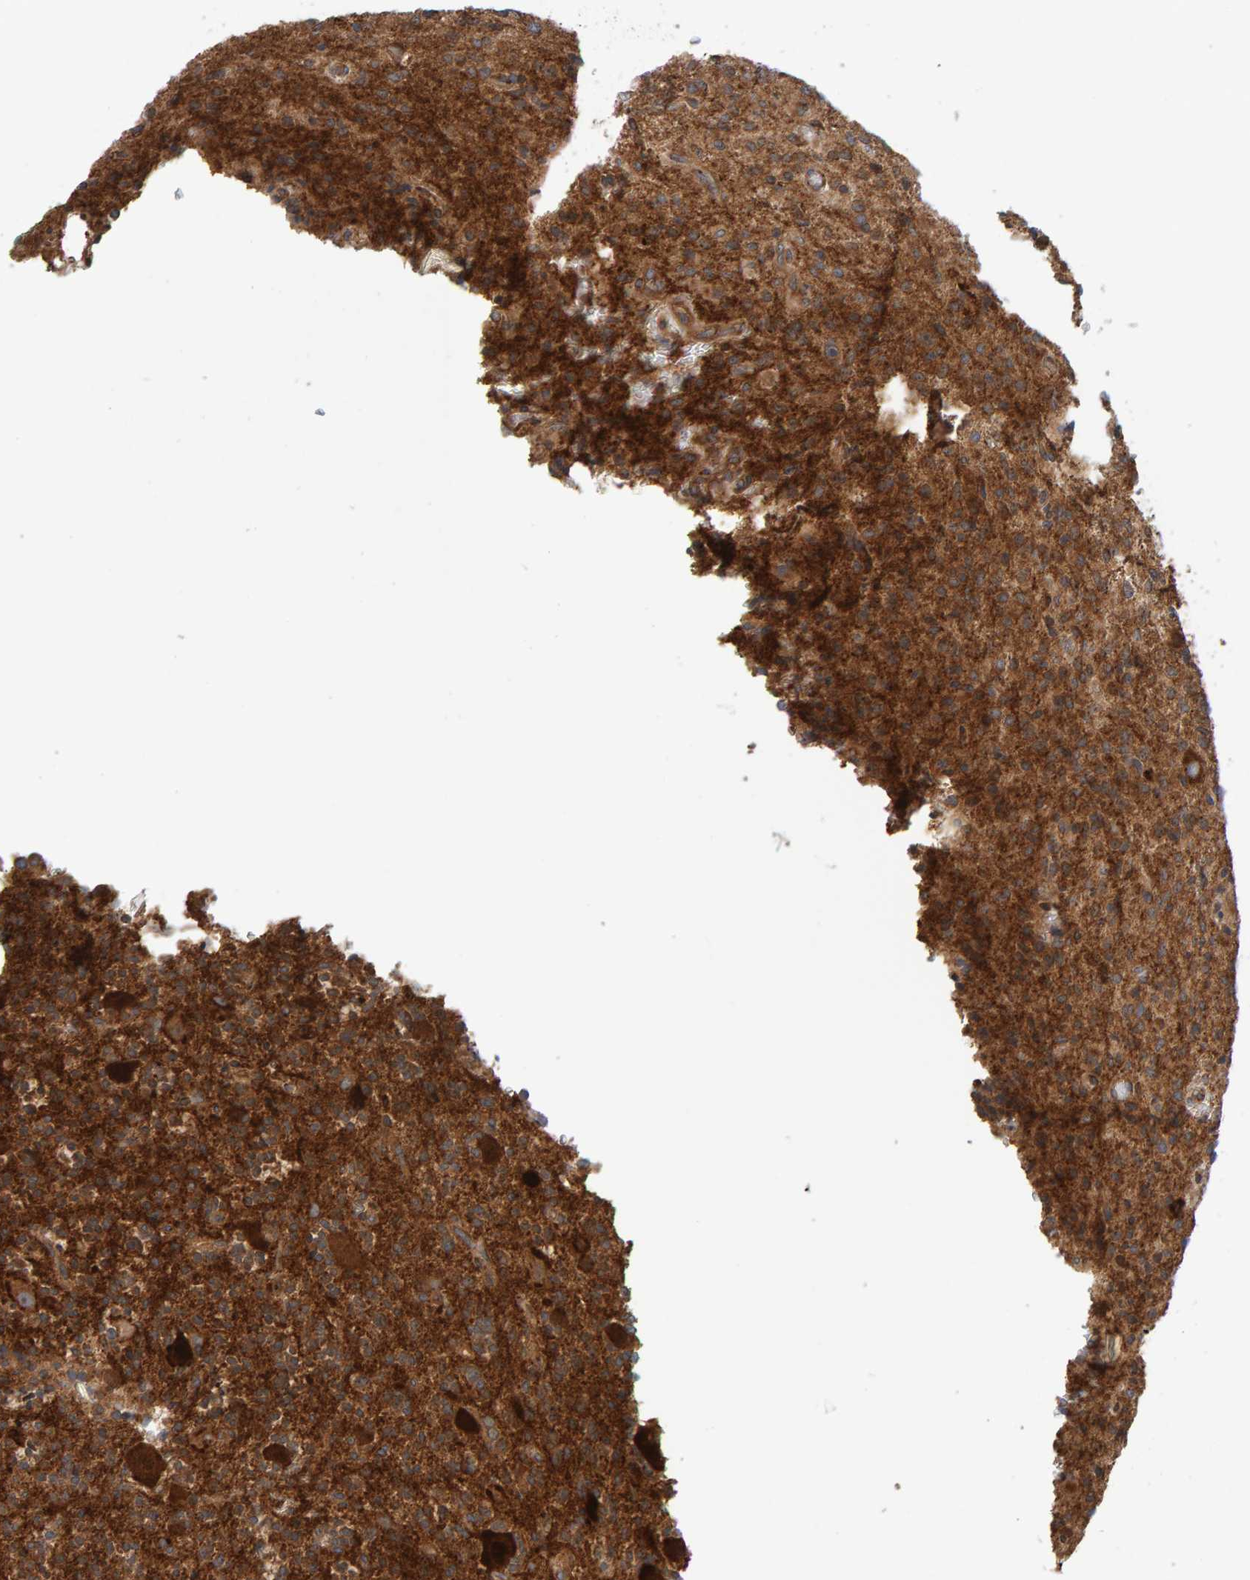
{"staining": {"intensity": "strong", "quantity": ">75%", "location": "cytoplasmic/membranous"}, "tissue": "glioma", "cell_type": "Tumor cells", "image_type": "cancer", "snomed": [{"axis": "morphology", "description": "Glioma, malignant, High grade"}, {"axis": "topography", "description": "Brain"}], "caption": "Glioma tissue demonstrates strong cytoplasmic/membranous expression in about >75% of tumor cells, visualized by immunohistochemistry.", "gene": "BAIAP2", "patient": {"sex": "male", "age": 34}}